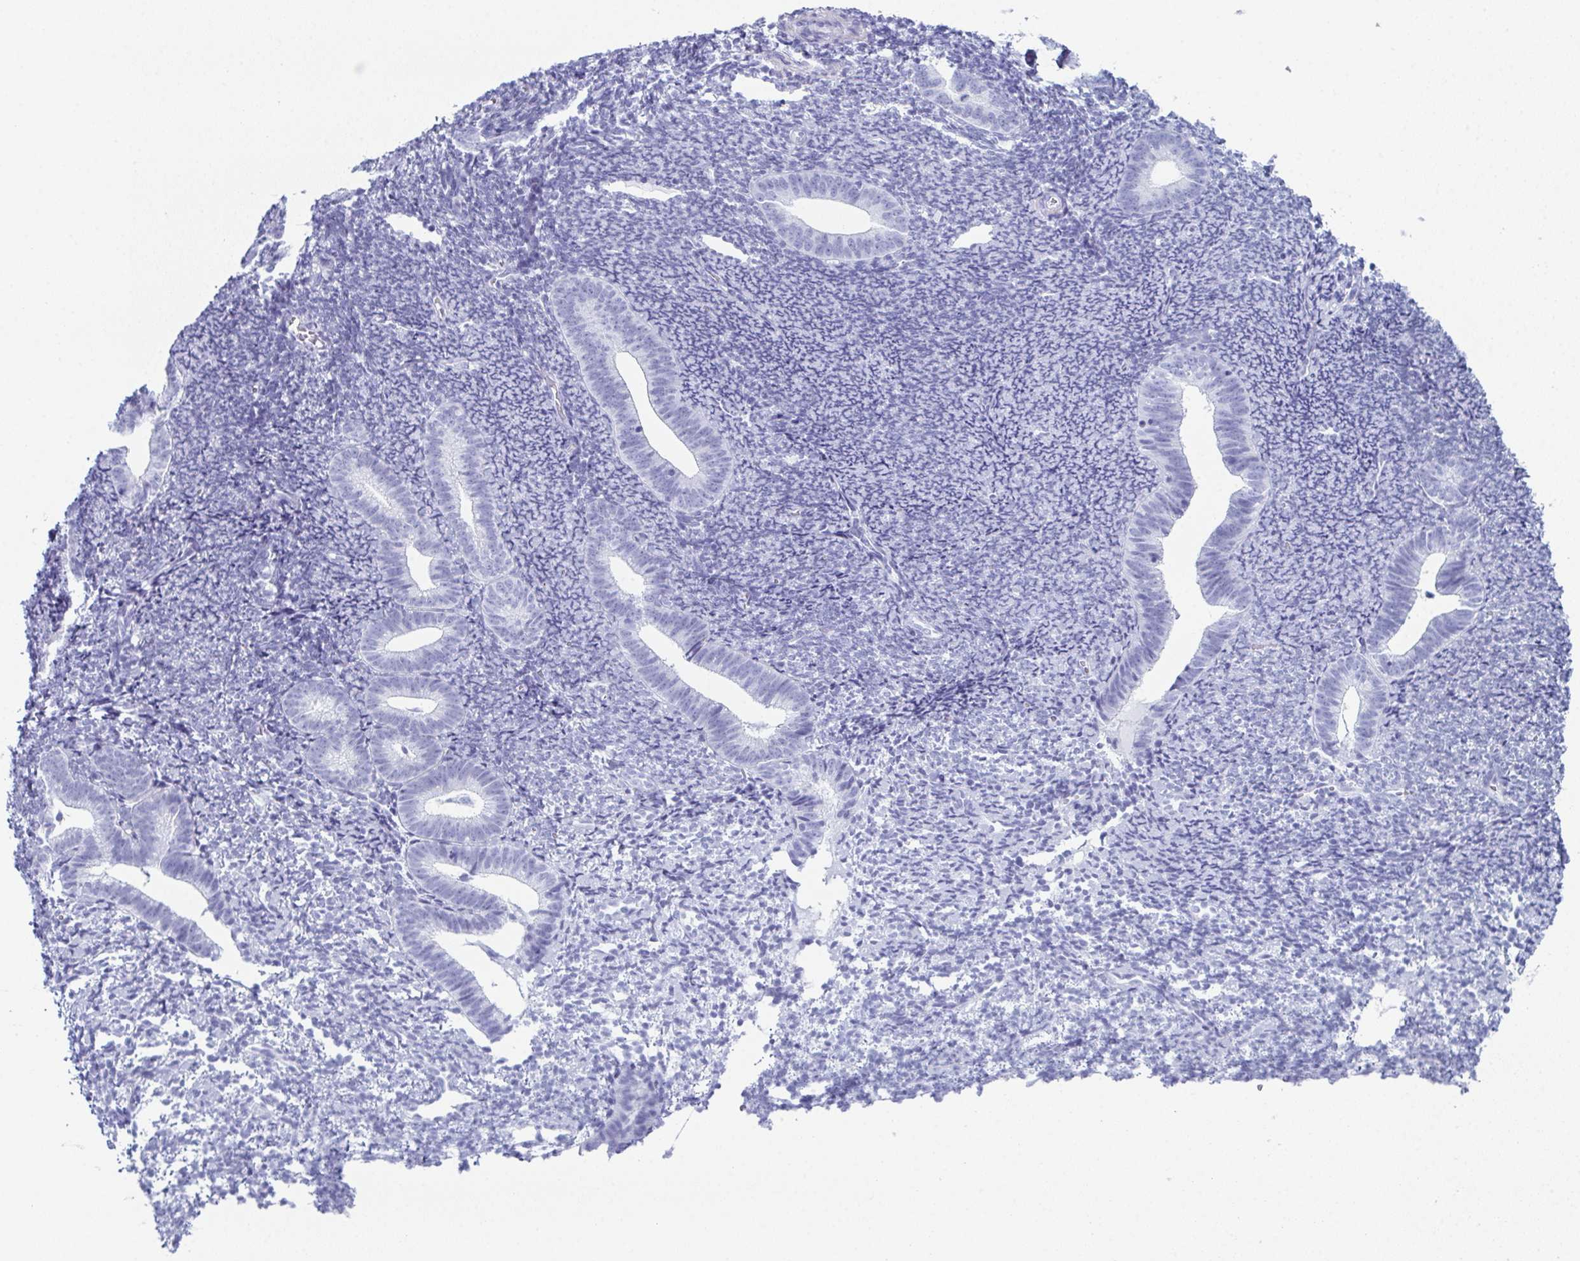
{"staining": {"intensity": "negative", "quantity": "none", "location": "none"}, "tissue": "endometrium", "cell_type": "Cells in endometrial stroma", "image_type": "normal", "snomed": [{"axis": "morphology", "description": "Normal tissue, NOS"}, {"axis": "topography", "description": "Endometrium"}], "caption": "Immunohistochemistry (IHC) image of unremarkable endometrium: endometrium stained with DAB displays no significant protein expression in cells in endometrial stroma. (Stains: DAB (3,3'-diaminobenzidine) immunohistochemistry (IHC) with hematoxylin counter stain, Microscopy: brightfield microscopy at high magnification).", "gene": "ENKUR", "patient": {"sex": "female", "age": 39}}